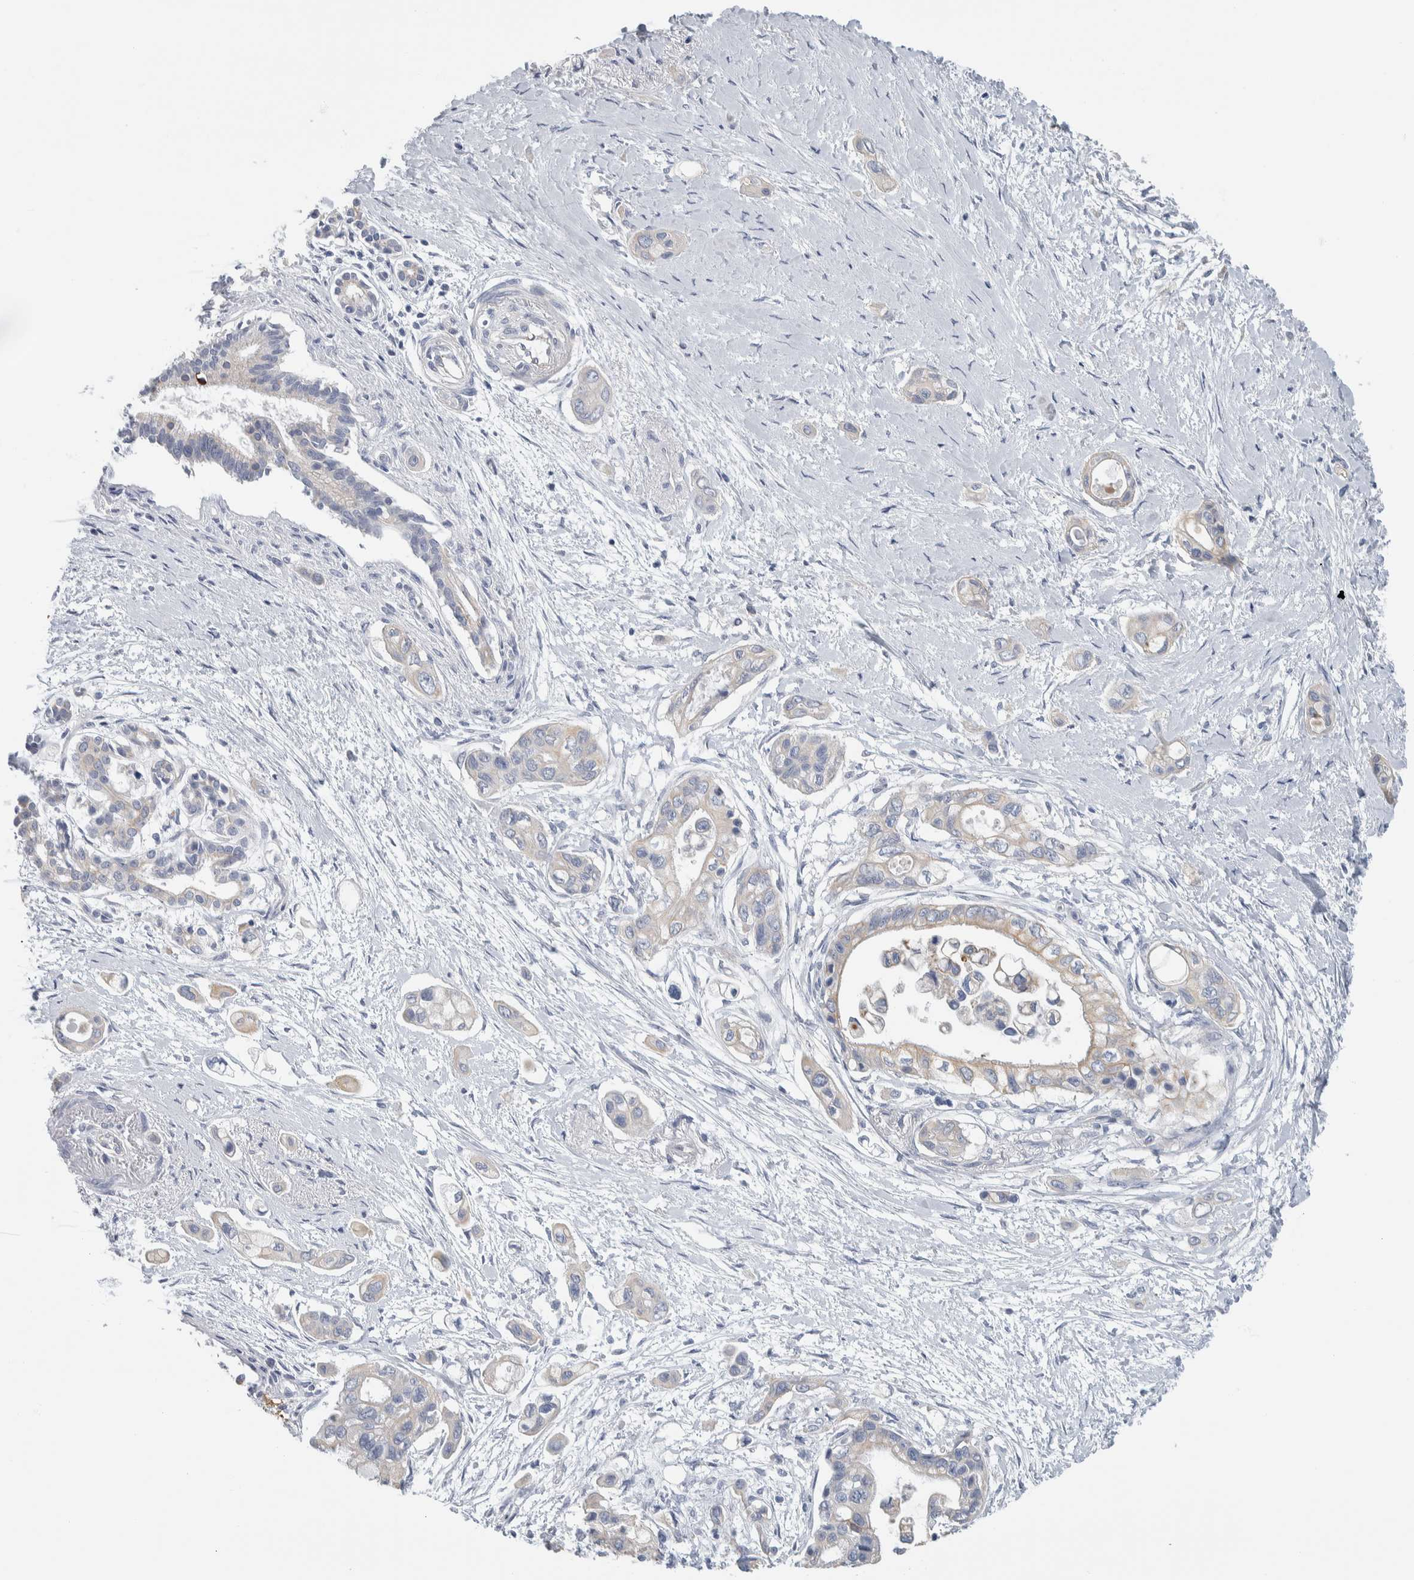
{"staining": {"intensity": "weak", "quantity": "<25%", "location": "cytoplasmic/membranous"}, "tissue": "pancreatic cancer", "cell_type": "Tumor cells", "image_type": "cancer", "snomed": [{"axis": "morphology", "description": "Adenocarcinoma, NOS"}, {"axis": "topography", "description": "Pancreas"}], "caption": "This image is of pancreatic cancer (adenocarcinoma) stained with immunohistochemistry (IHC) to label a protein in brown with the nuclei are counter-stained blue. There is no positivity in tumor cells.", "gene": "NEFM", "patient": {"sex": "male", "age": 59}}